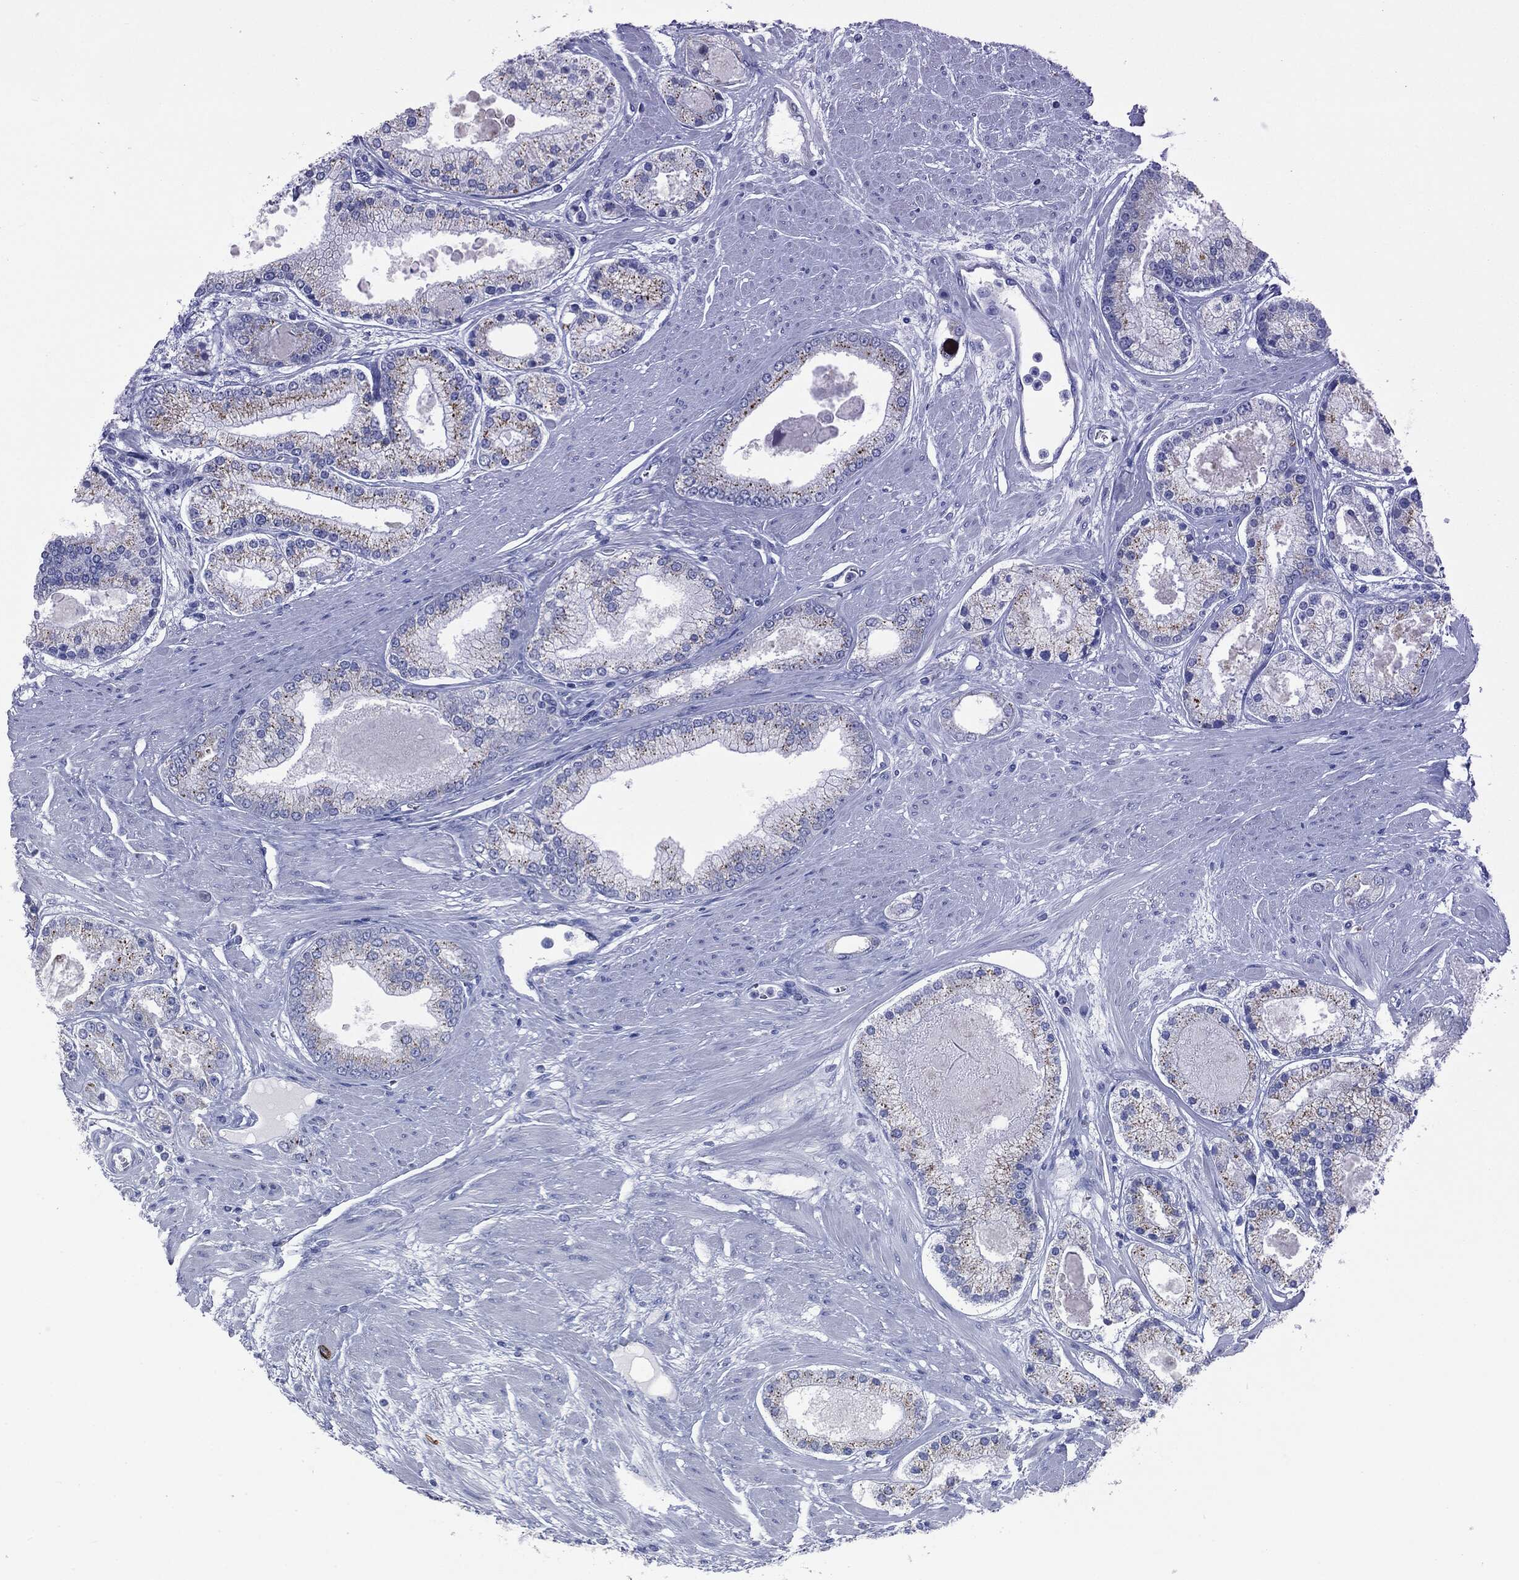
{"staining": {"intensity": "negative", "quantity": "none", "location": "none"}, "tissue": "prostate cancer", "cell_type": "Tumor cells", "image_type": "cancer", "snomed": [{"axis": "morphology", "description": "Adenocarcinoma, High grade"}, {"axis": "topography", "description": "Prostate"}], "caption": "This is an IHC histopathology image of human prostate adenocarcinoma (high-grade). There is no positivity in tumor cells.", "gene": "CAV3", "patient": {"sex": "male", "age": 67}}